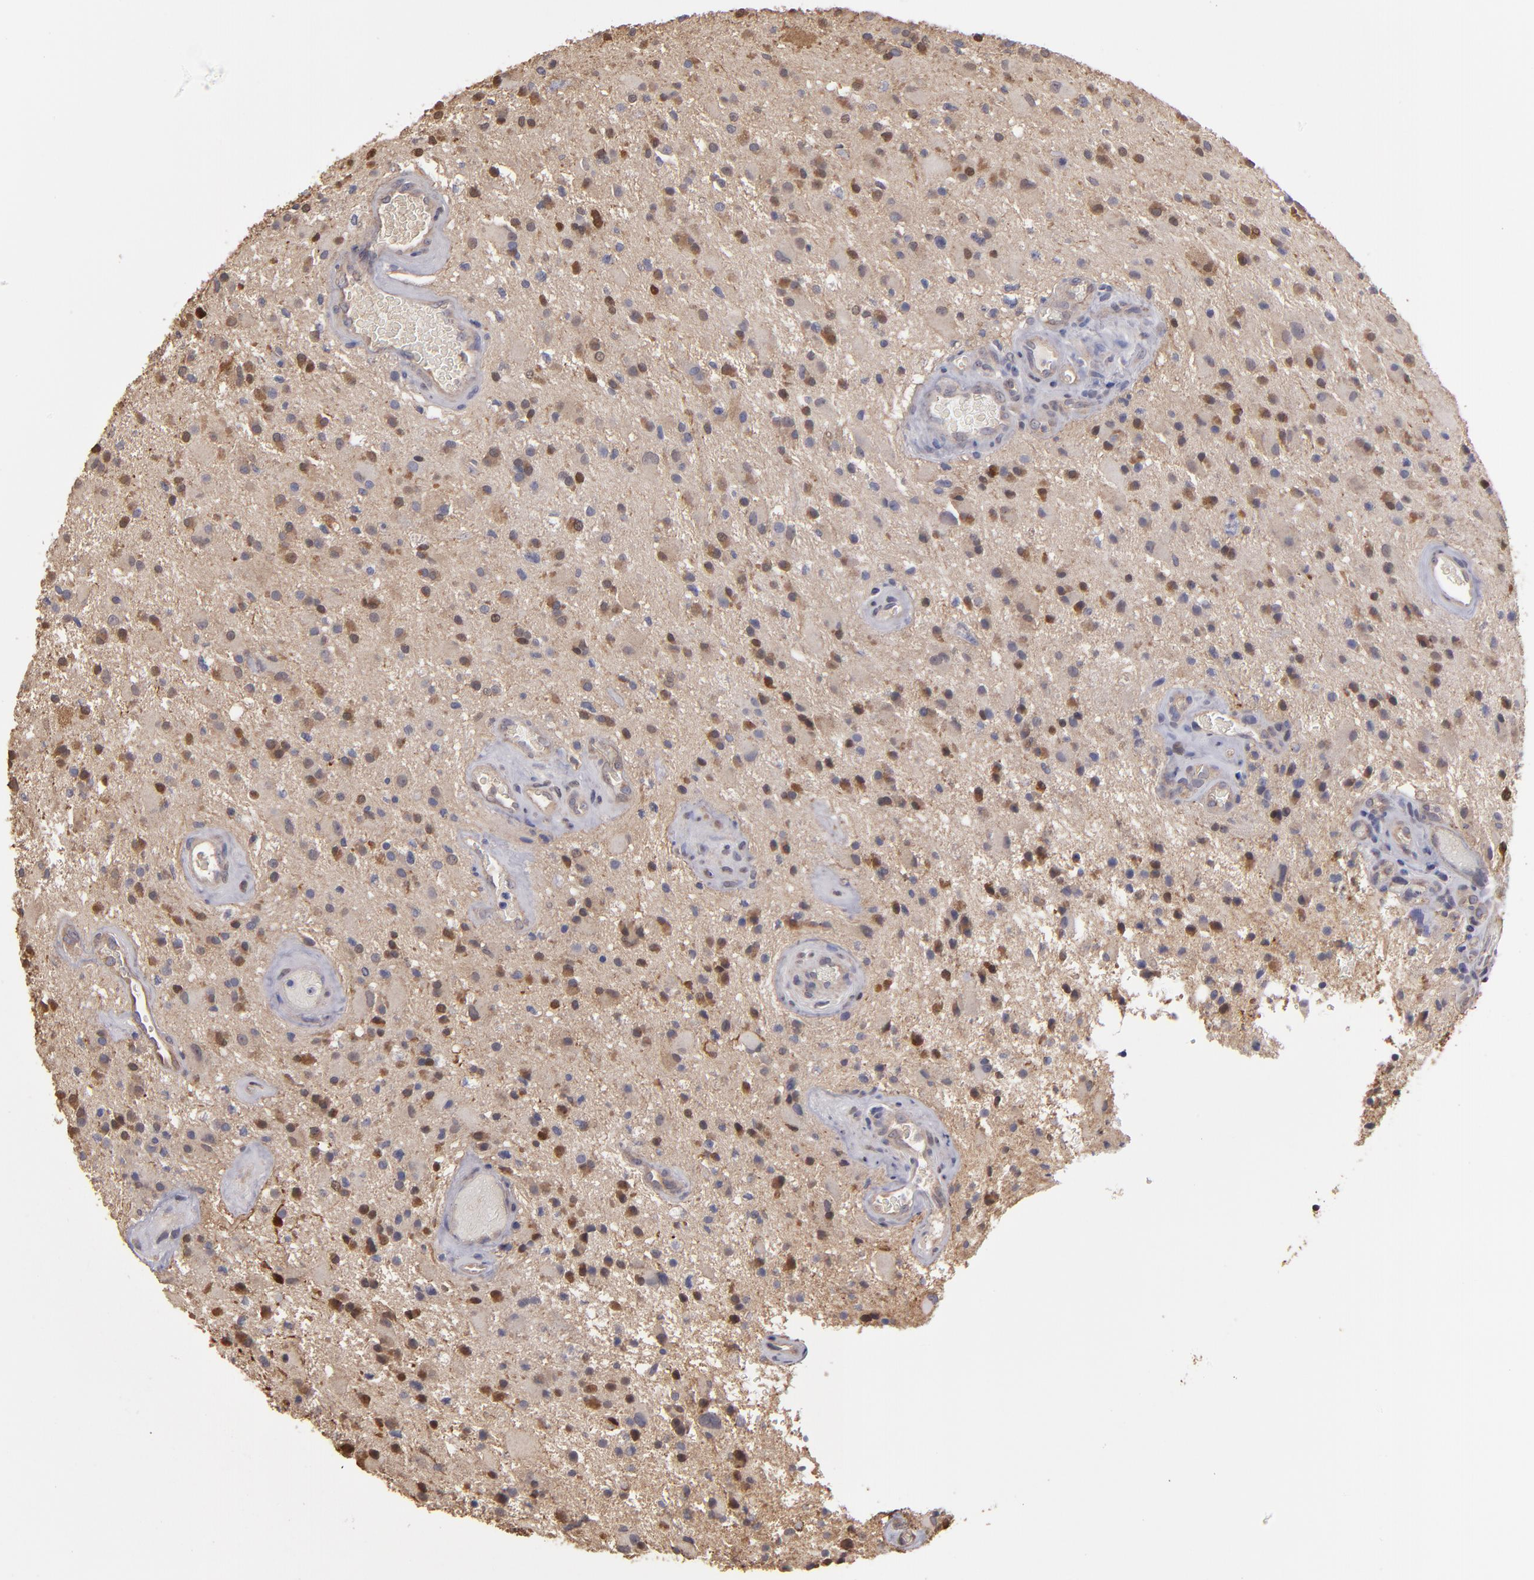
{"staining": {"intensity": "moderate", "quantity": "25%-75%", "location": "cytoplasmic/membranous,nuclear"}, "tissue": "glioma", "cell_type": "Tumor cells", "image_type": "cancer", "snomed": [{"axis": "morphology", "description": "Glioma, malignant, Low grade"}, {"axis": "topography", "description": "Brain"}], "caption": "Immunohistochemical staining of human low-grade glioma (malignant) shows medium levels of moderate cytoplasmic/membranous and nuclear staining in approximately 25%-75% of tumor cells.", "gene": "NDRG2", "patient": {"sex": "male", "age": 58}}